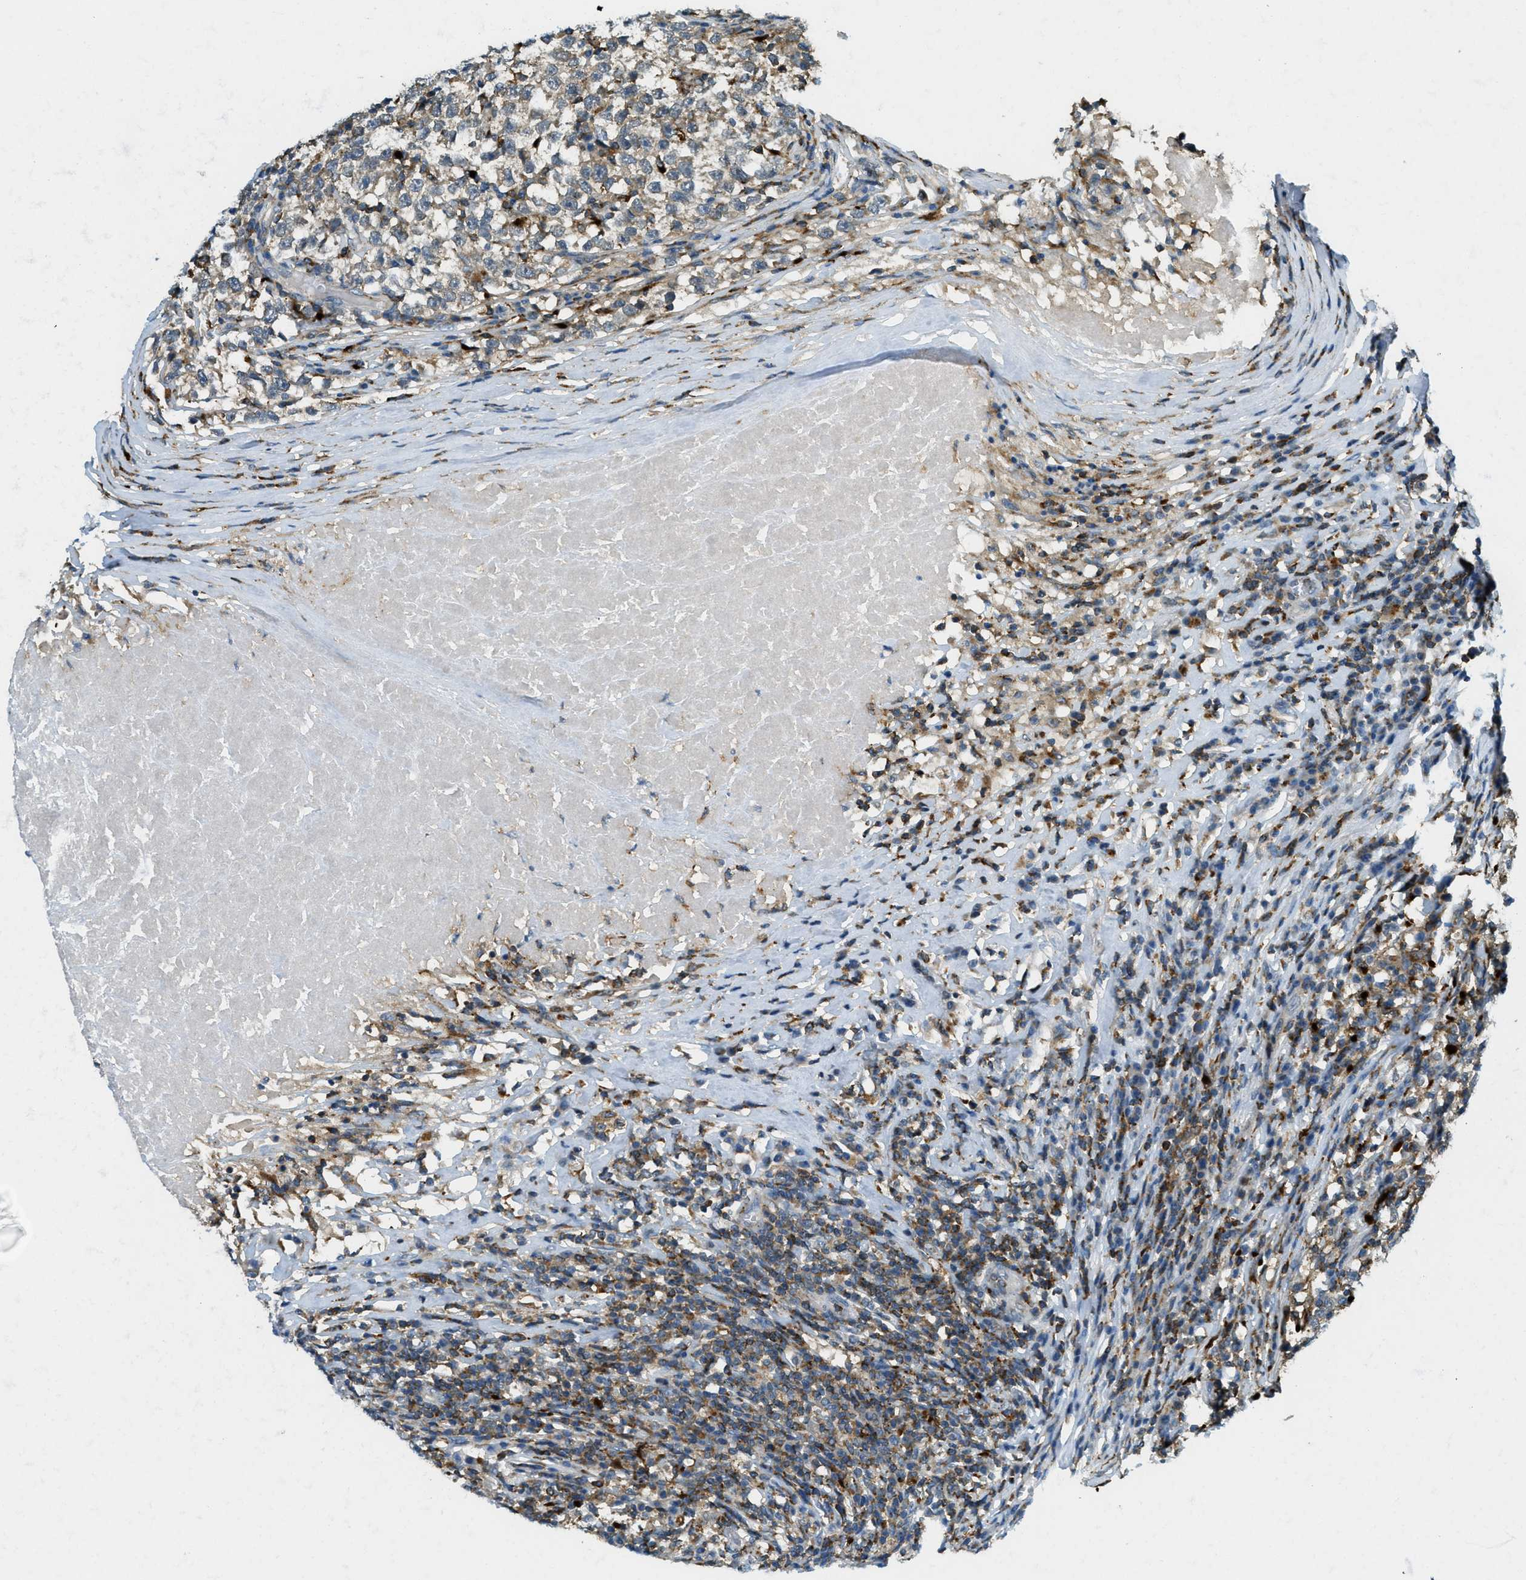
{"staining": {"intensity": "weak", "quantity": "25%-75%", "location": "cytoplasmic/membranous"}, "tissue": "testis cancer", "cell_type": "Tumor cells", "image_type": "cancer", "snomed": [{"axis": "morphology", "description": "Normal tissue, NOS"}, {"axis": "morphology", "description": "Seminoma, NOS"}, {"axis": "topography", "description": "Testis"}], "caption": "Protein analysis of testis seminoma tissue reveals weak cytoplasmic/membranous staining in about 25%-75% of tumor cells.", "gene": "PLBD2", "patient": {"sex": "male", "age": 43}}